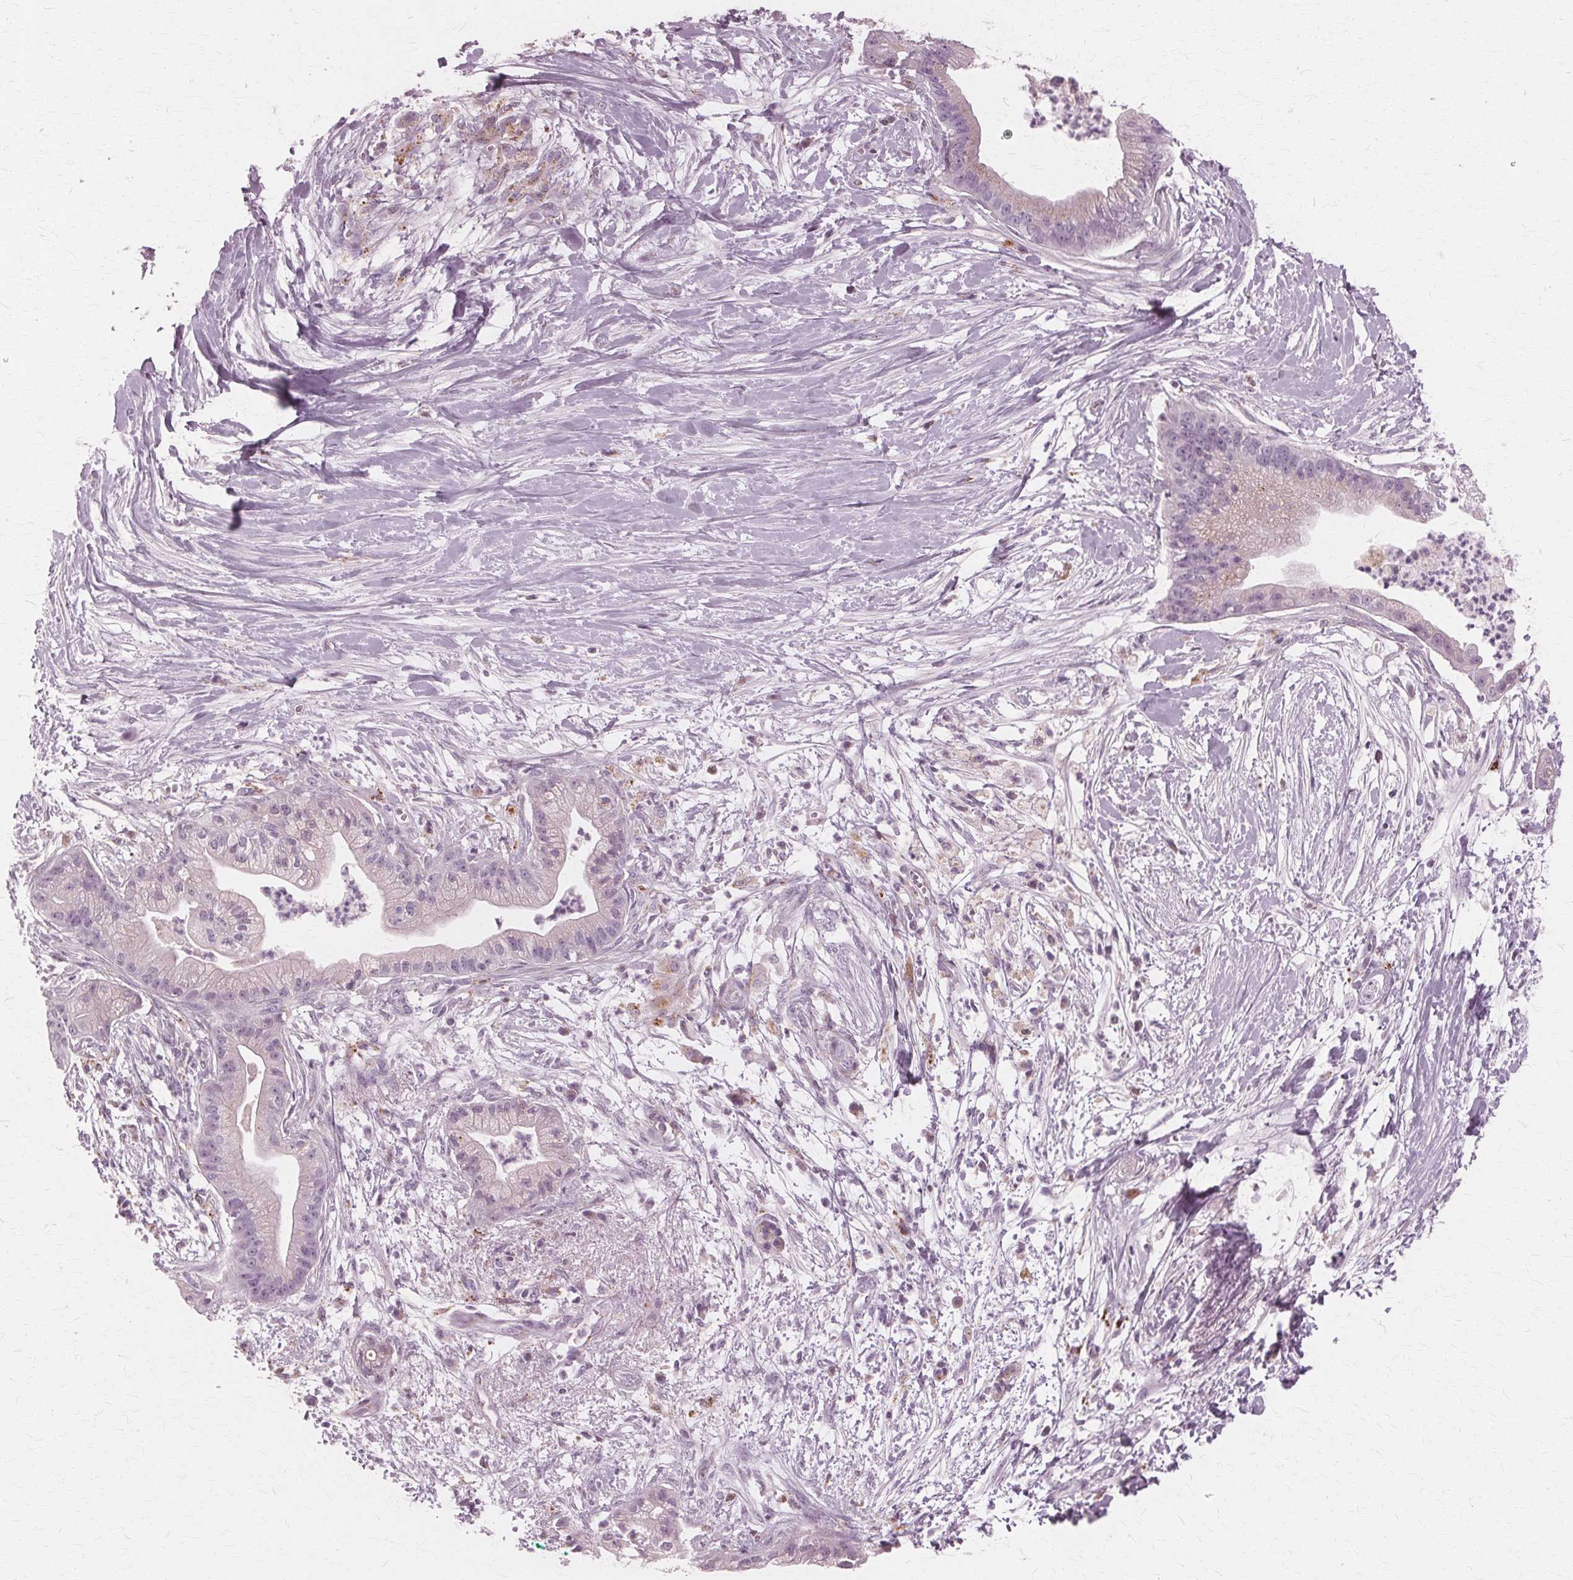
{"staining": {"intensity": "moderate", "quantity": "<25%", "location": "cytoplasmic/membranous"}, "tissue": "pancreatic cancer", "cell_type": "Tumor cells", "image_type": "cancer", "snomed": [{"axis": "morphology", "description": "Normal tissue, NOS"}, {"axis": "morphology", "description": "Adenocarcinoma, NOS"}, {"axis": "topography", "description": "Lymph node"}, {"axis": "topography", "description": "Pancreas"}], "caption": "About <25% of tumor cells in adenocarcinoma (pancreatic) reveal moderate cytoplasmic/membranous protein positivity as visualized by brown immunohistochemical staining.", "gene": "DNASE2", "patient": {"sex": "female", "age": 58}}